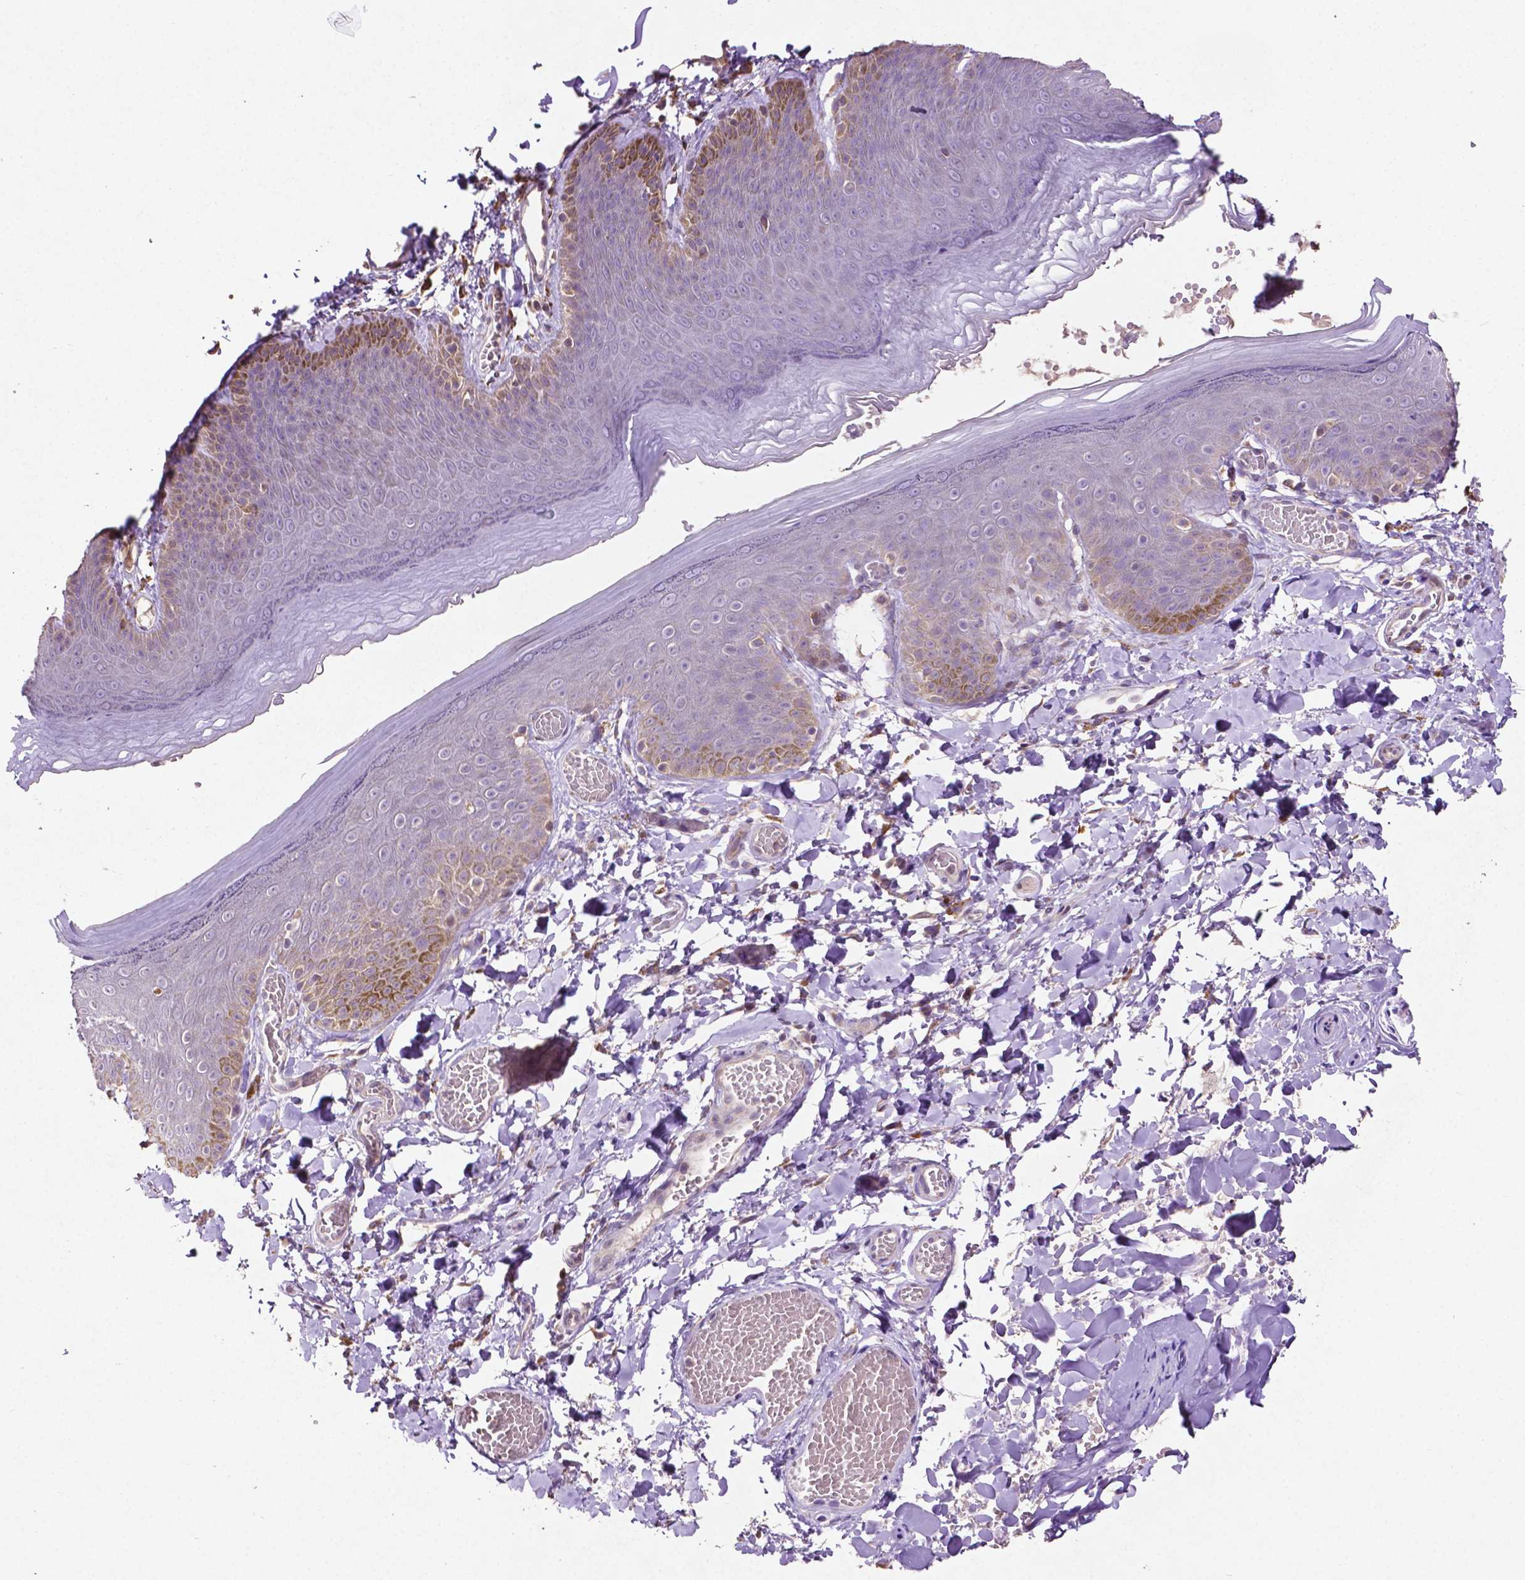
{"staining": {"intensity": "negative", "quantity": "none", "location": "none"}, "tissue": "skin", "cell_type": "Epidermal cells", "image_type": "normal", "snomed": [{"axis": "morphology", "description": "Normal tissue, NOS"}, {"axis": "topography", "description": "Anal"}], "caption": "The image exhibits no staining of epidermal cells in unremarkable skin.", "gene": "MBTPS1", "patient": {"sex": "male", "age": 53}}